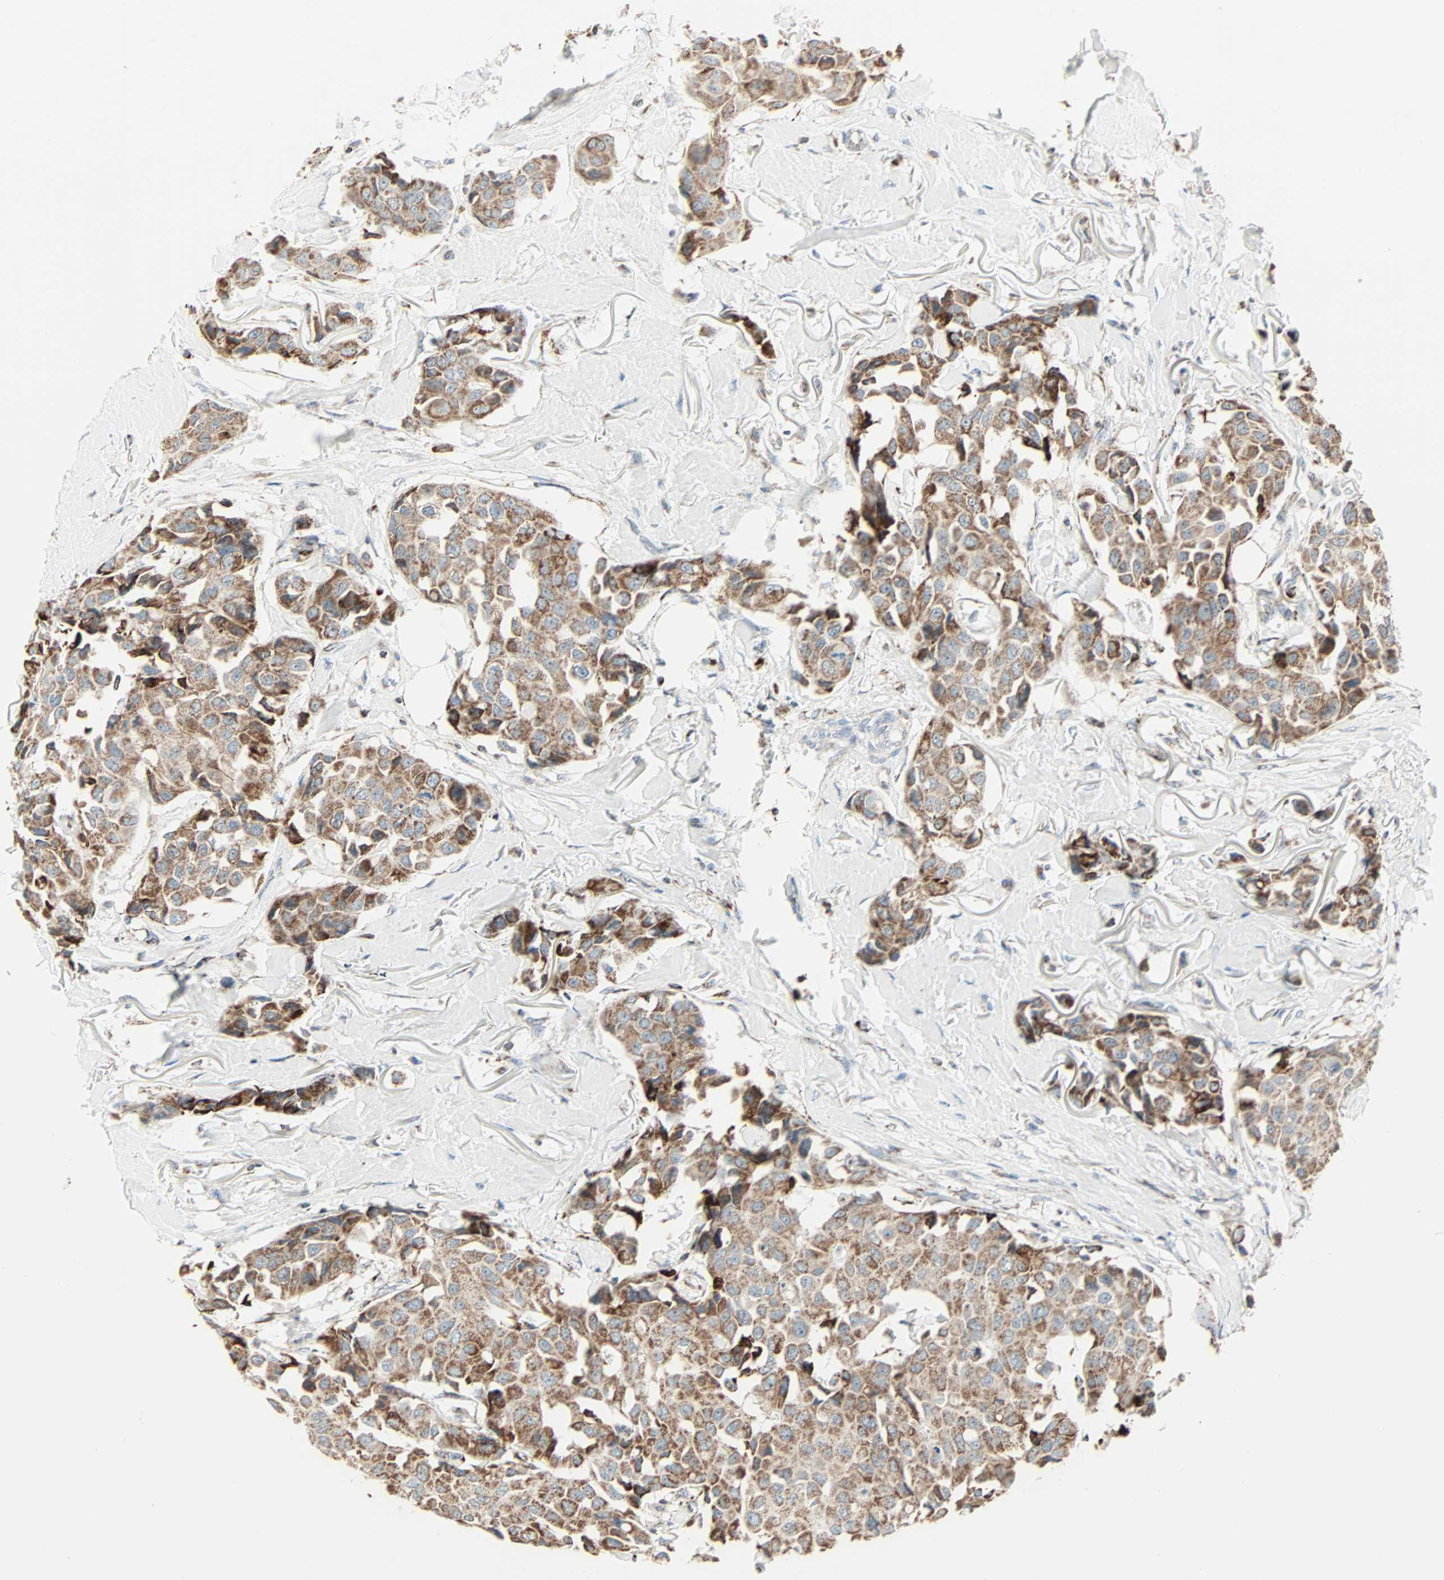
{"staining": {"intensity": "moderate", "quantity": ">75%", "location": "cytoplasmic/membranous"}, "tissue": "breast cancer", "cell_type": "Tumor cells", "image_type": "cancer", "snomed": [{"axis": "morphology", "description": "Duct carcinoma"}, {"axis": "topography", "description": "Breast"}], "caption": "A high-resolution photomicrograph shows IHC staining of breast cancer, which displays moderate cytoplasmic/membranous staining in about >75% of tumor cells.", "gene": "IDH2", "patient": {"sex": "female", "age": 80}}